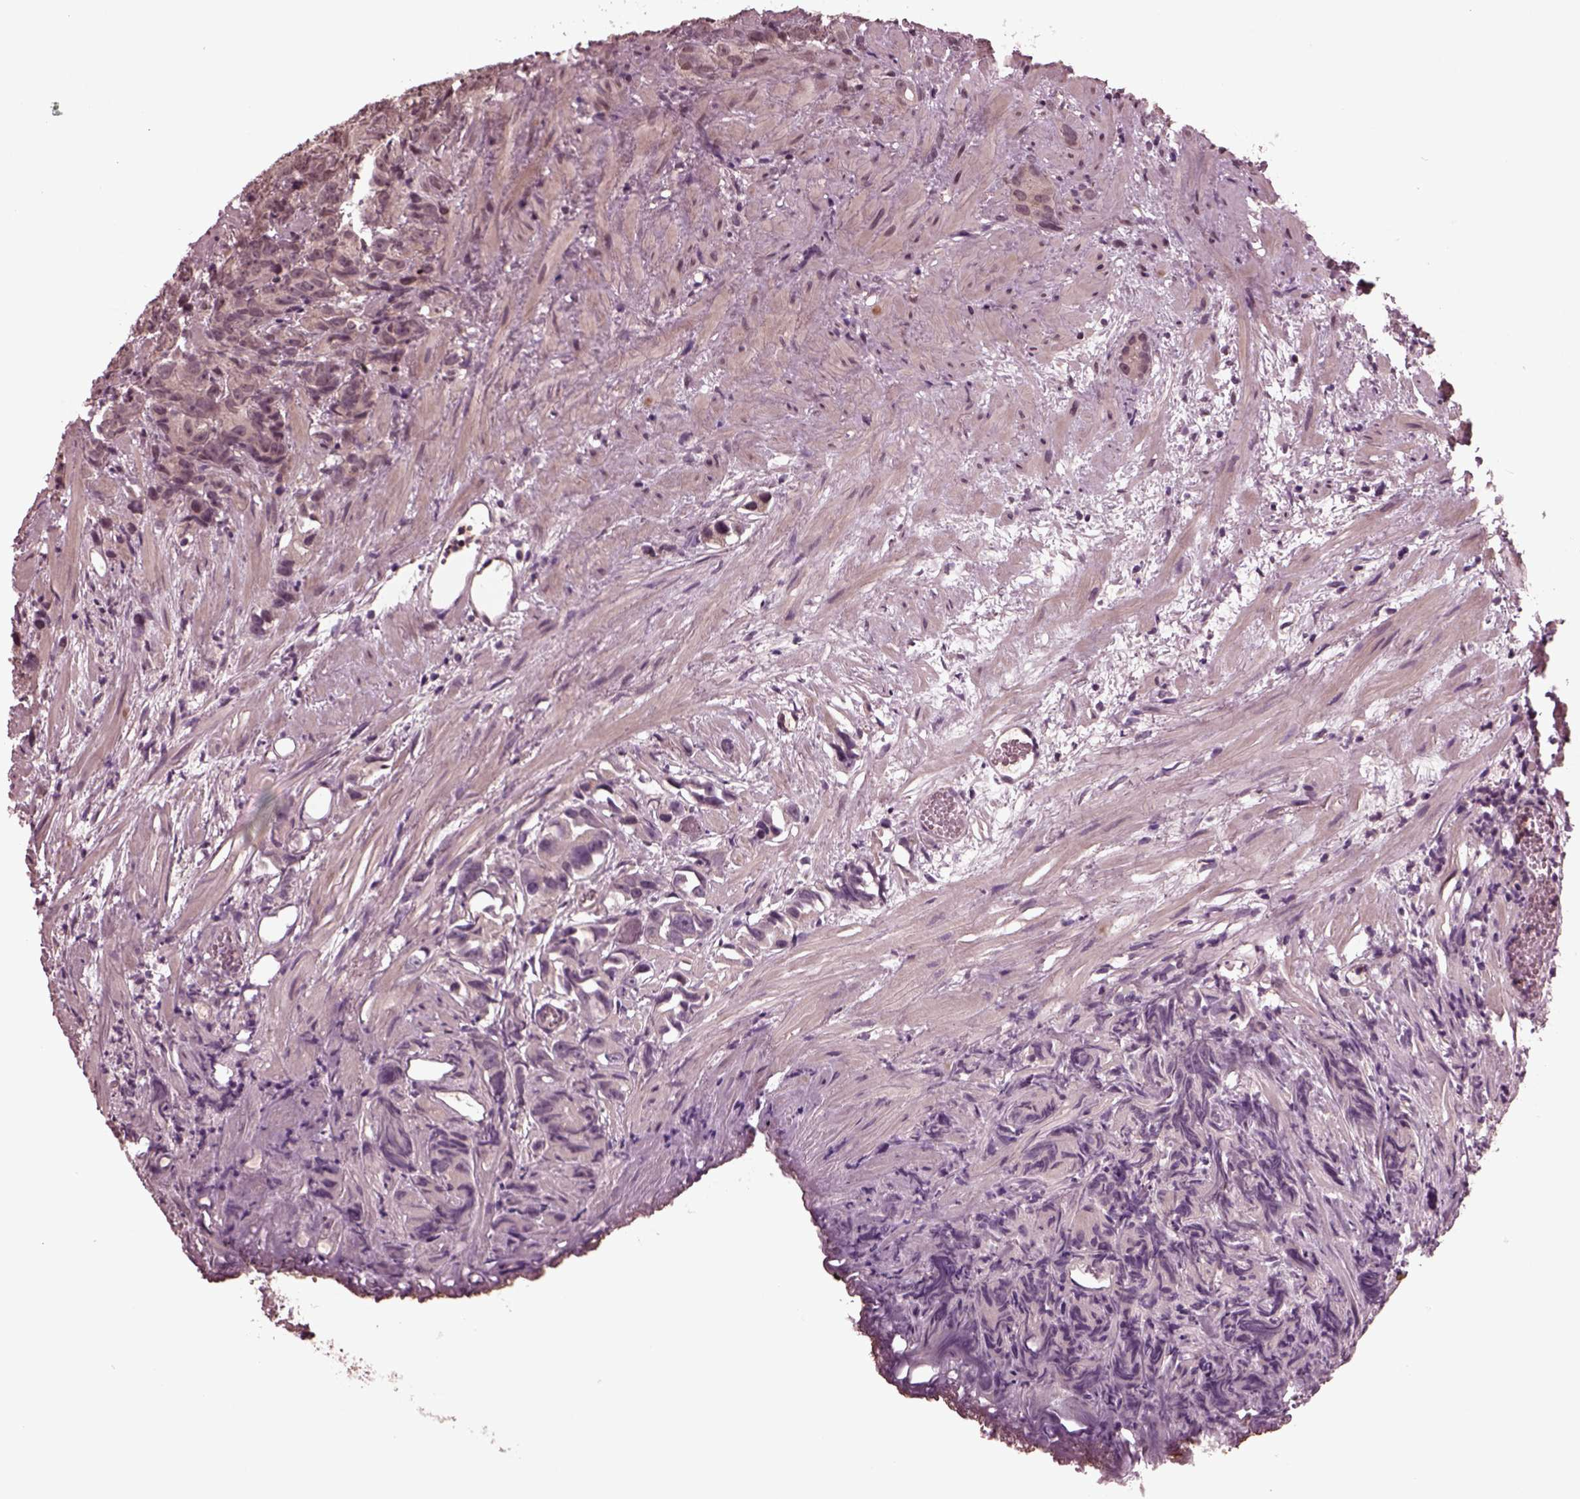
{"staining": {"intensity": "negative", "quantity": "none", "location": "none"}, "tissue": "prostate cancer", "cell_type": "Tumor cells", "image_type": "cancer", "snomed": [{"axis": "morphology", "description": "Adenocarcinoma, High grade"}, {"axis": "topography", "description": "Prostate"}], "caption": "Prostate adenocarcinoma (high-grade) was stained to show a protein in brown. There is no significant positivity in tumor cells. (DAB (3,3'-diaminobenzidine) immunohistochemistry, high magnification).", "gene": "NAP1L5", "patient": {"sex": "male", "age": 90}}